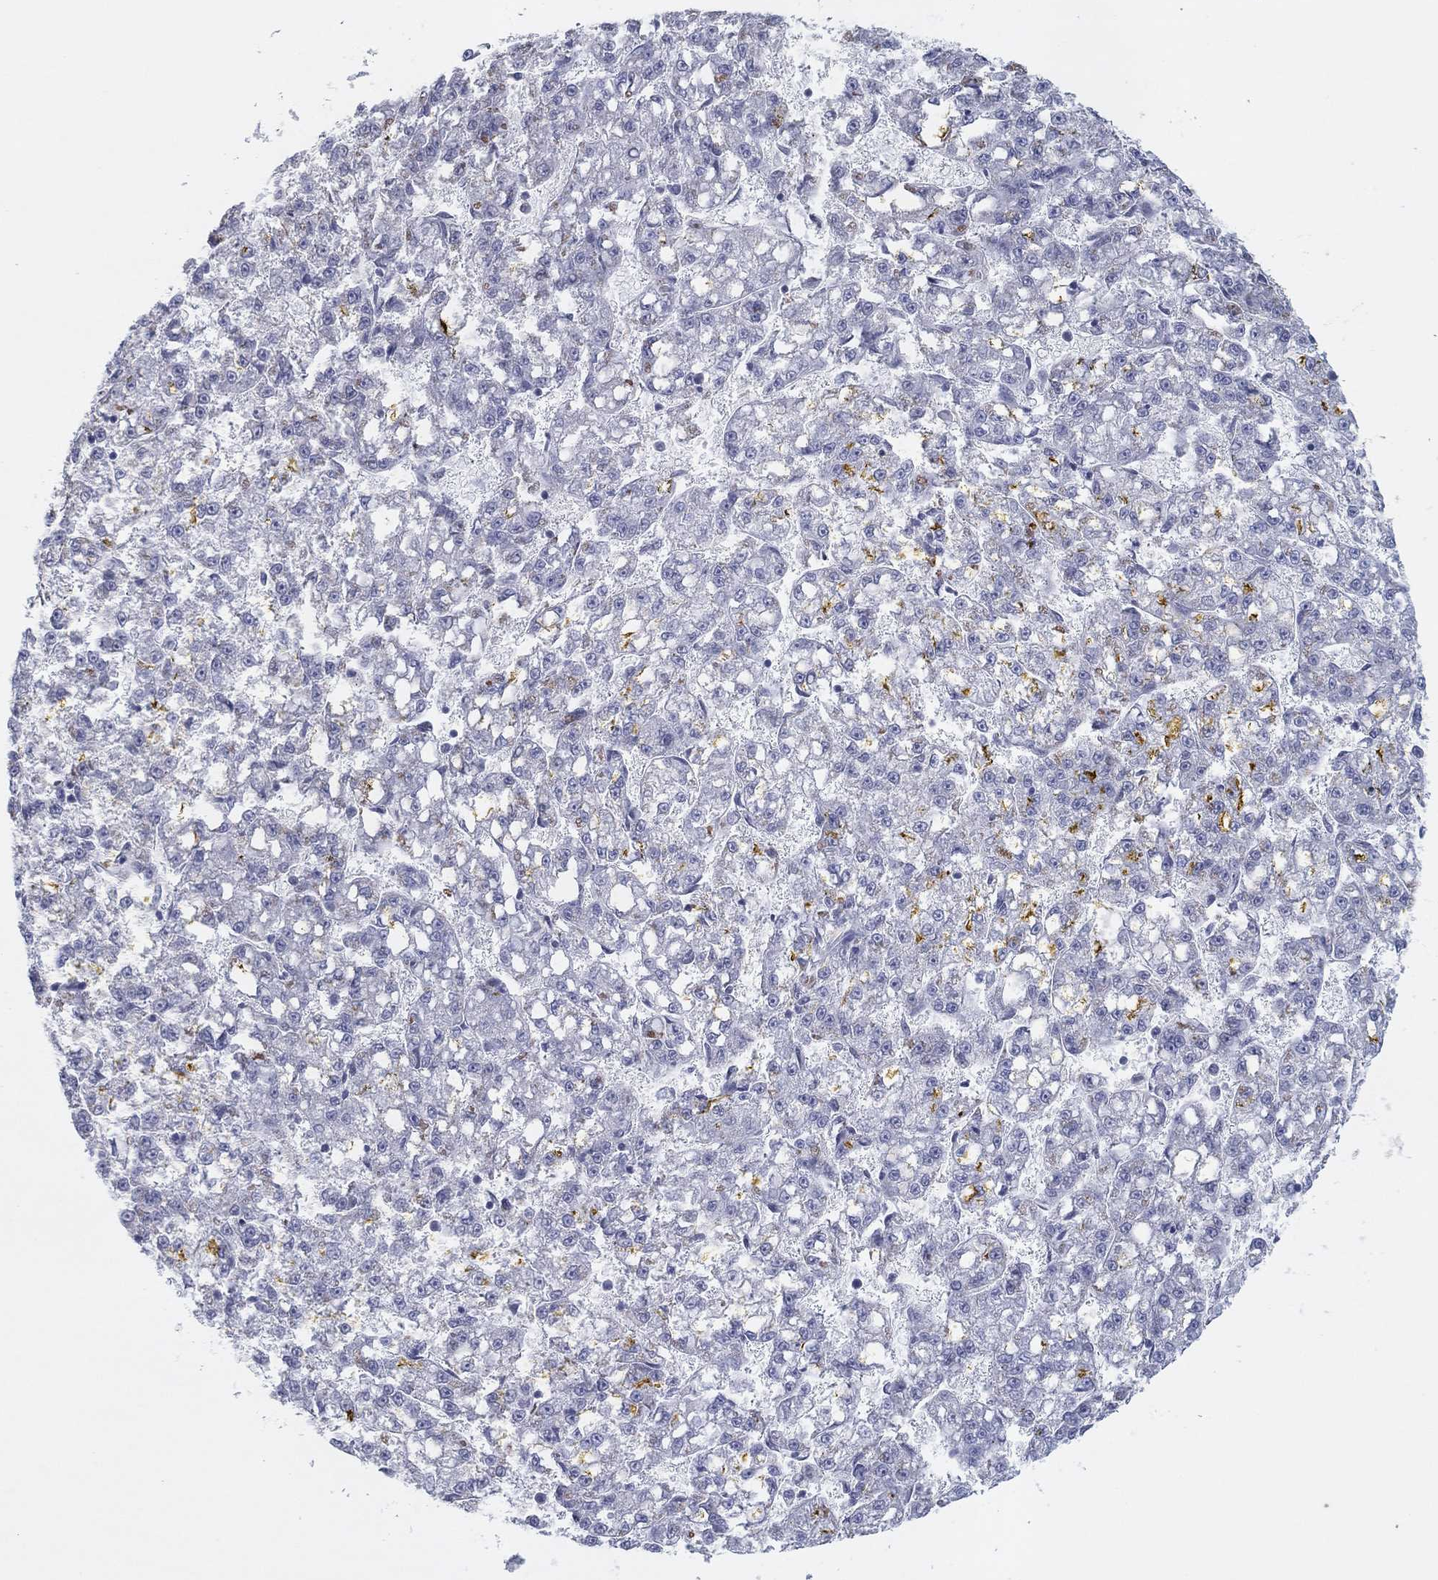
{"staining": {"intensity": "negative", "quantity": "none", "location": "none"}, "tissue": "liver cancer", "cell_type": "Tumor cells", "image_type": "cancer", "snomed": [{"axis": "morphology", "description": "Carcinoma, Hepatocellular, NOS"}, {"axis": "topography", "description": "Liver"}], "caption": "High power microscopy image of an immunohistochemistry (IHC) micrograph of liver hepatocellular carcinoma, revealing no significant positivity in tumor cells.", "gene": "SLC22A2", "patient": {"sex": "female", "age": 65}}